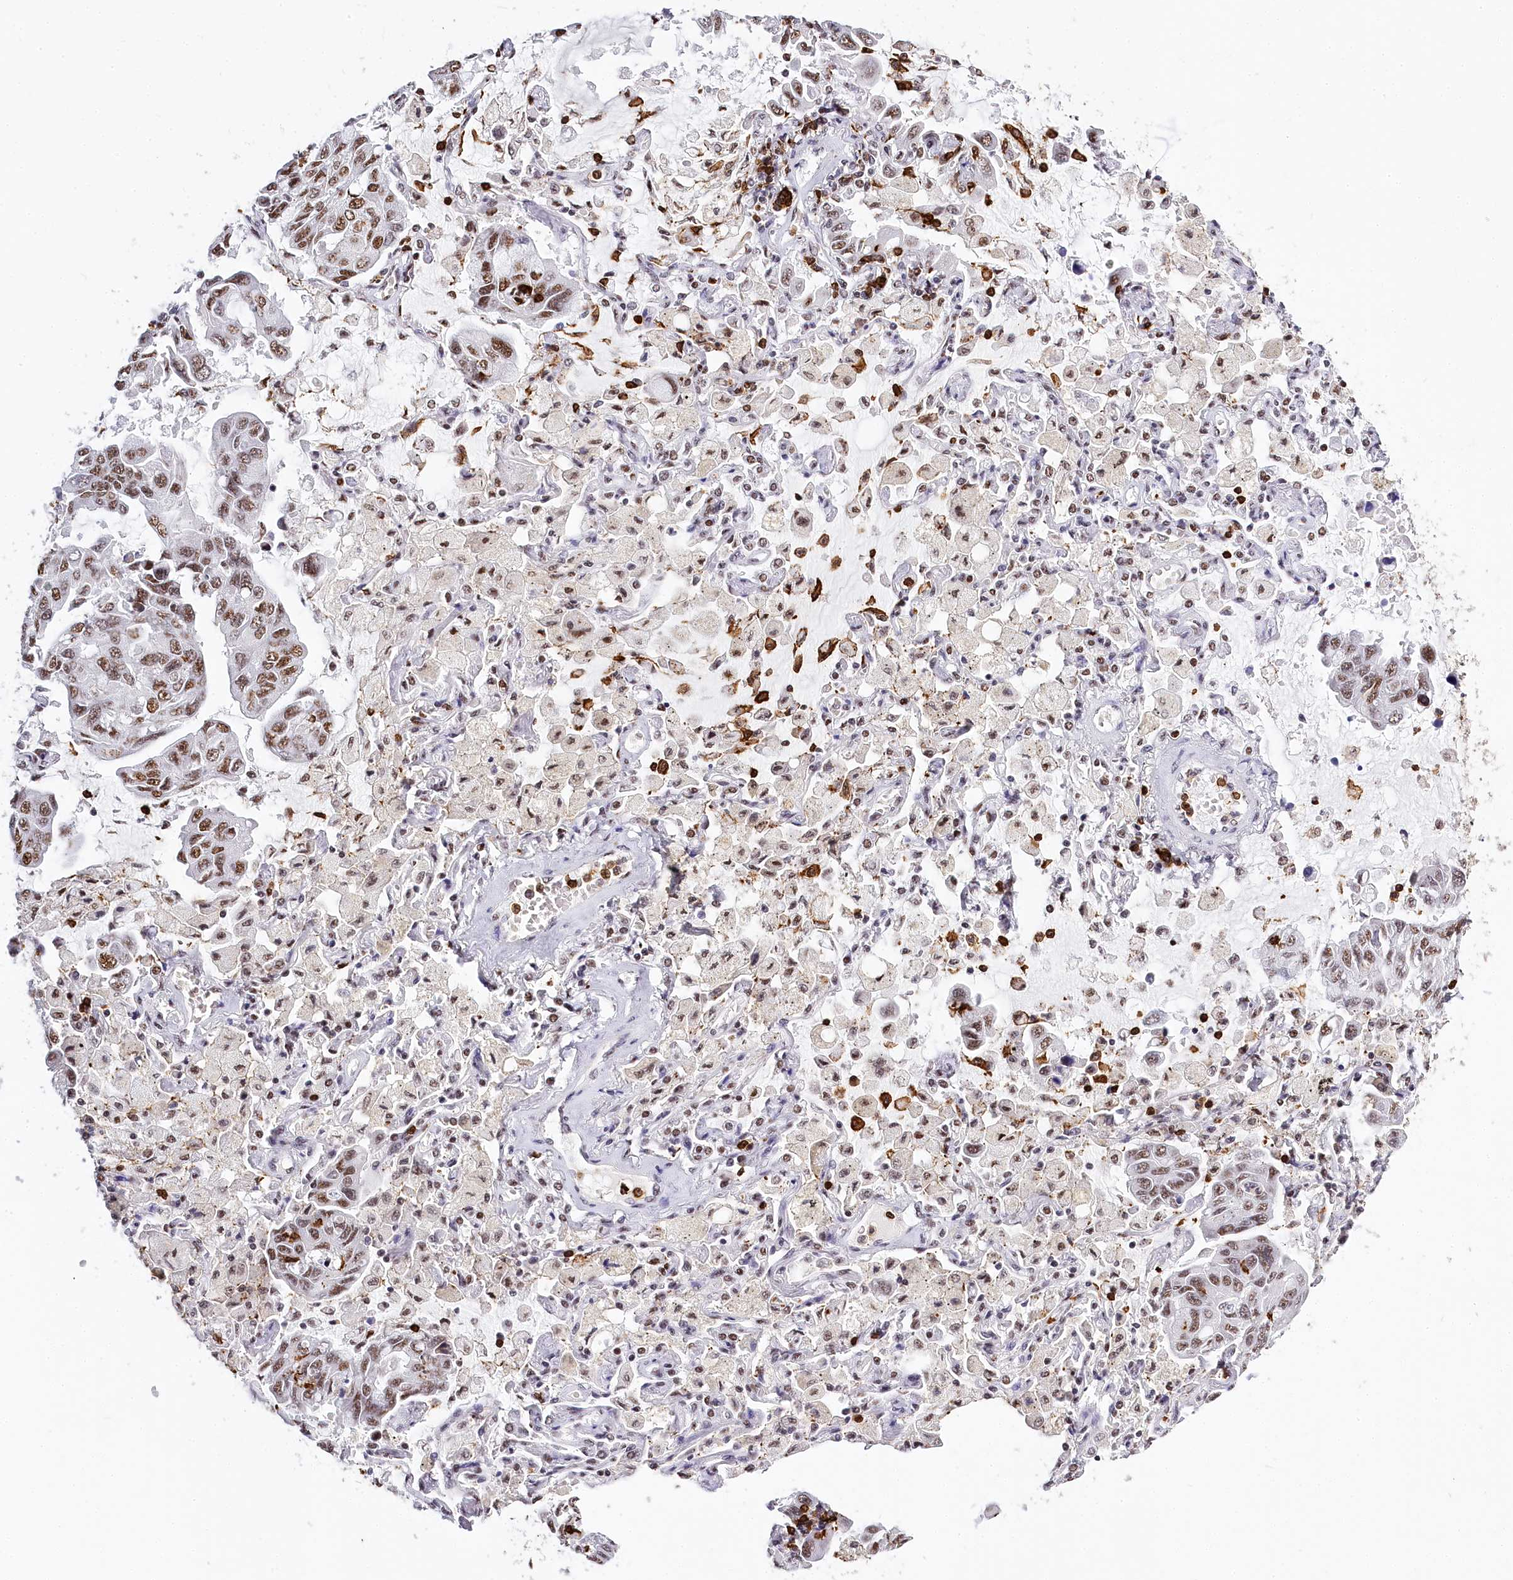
{"staining": {"intensity": "moderate", "quantity": ">75%", "location": "nuclear"}, "tissue": "lung cancer", "cell_type": "Tumor cells", "image_type": "cancer", "snomed": [{"axis": "morphology", "description": "Adenocarcinoma, NOS"}, {"axis": "topography", "description": "Lung"}], "caption": "An image showing moderate nuclear expression in about >75% of tumor cells in lung cancer, as visualized by brown immunohistochemical staining.", "gene": "BARD1", "patient": {"sex": "male", "age": 64}}